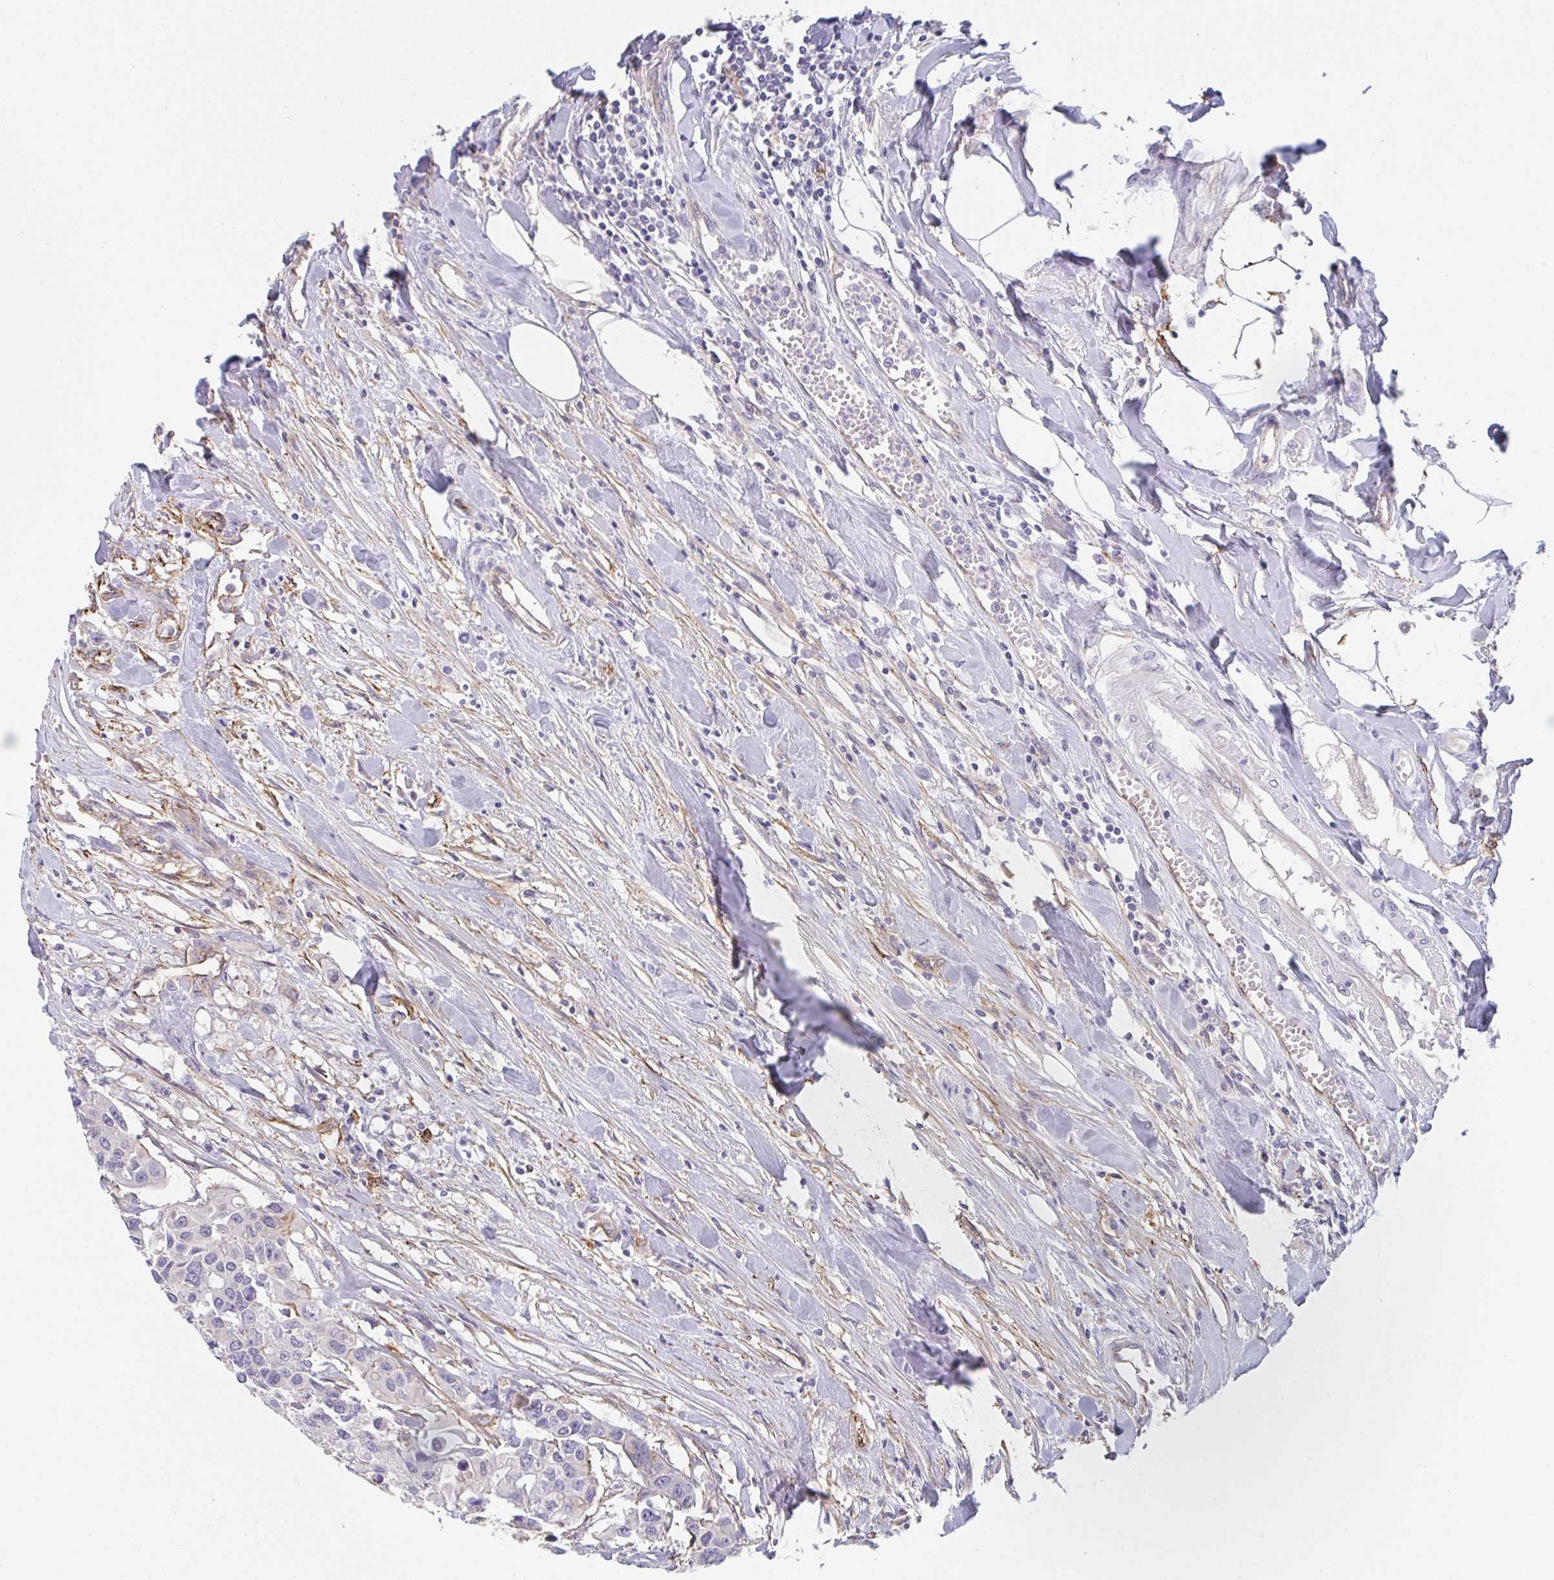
{"staining": {"intensity": "negative", "quantity": "none", "location": "none"}, "tissue": "colorectal cancer", "cell_type": "Tumor cells", "image_type": "cancer", "snomed": [{"axis": "morphology", "description": "Adenocarcinoma, NOS"}, {"axis": "topography", "description": "Colon"}], "caption": "Tumor cells show no significant protein positivity in colorectal cancer (adenocarcinoma).", "gene": "DBN1", "patient": {"sex": "male", "age": 77}}